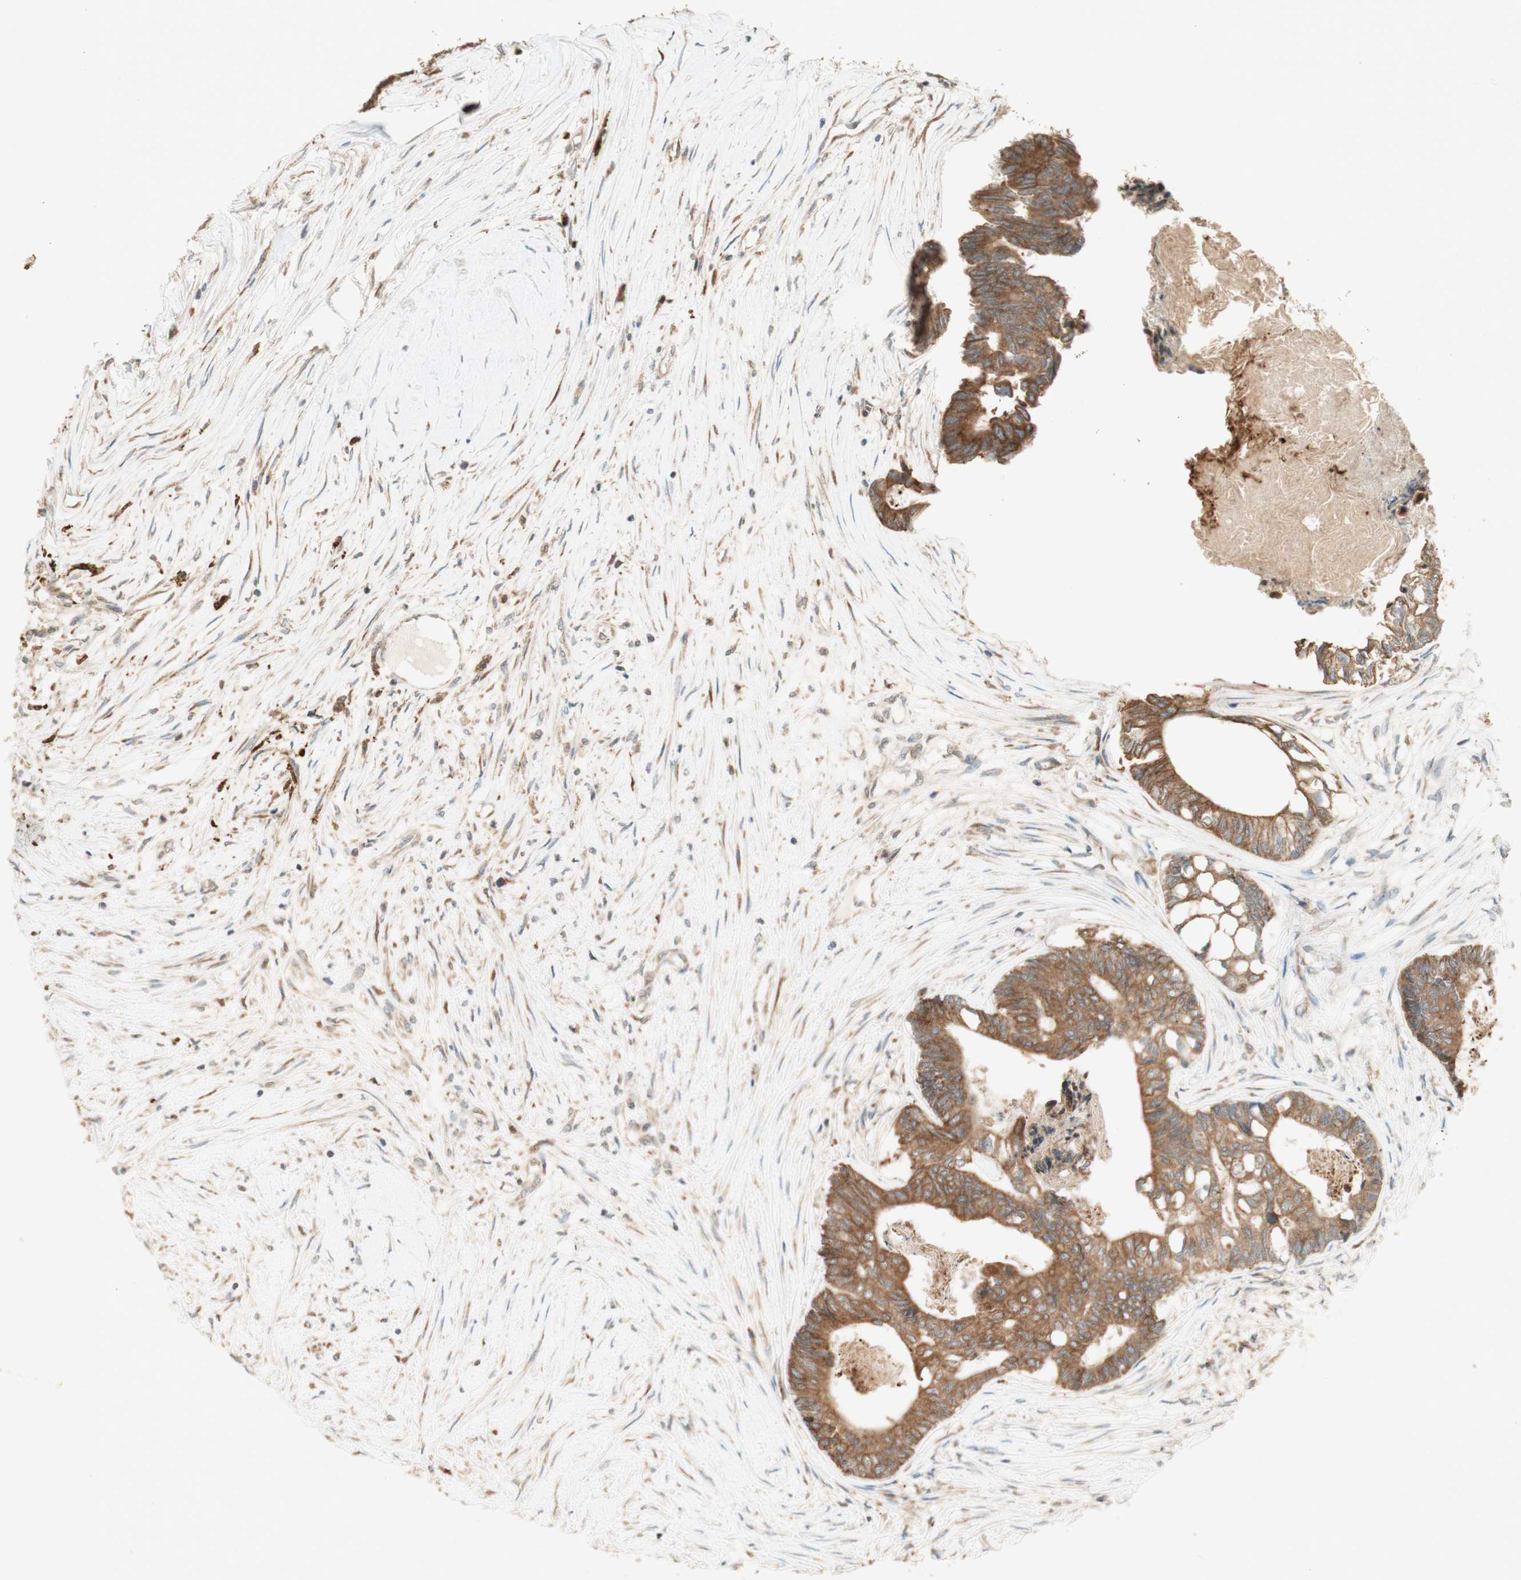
{"staining": {"intensity": "moderate", "quantity": ">75%", "location": "cytoplasmic/membranous"}, "tissue": "colorectal cancer", "cell_type": "Tumor cells", "image_type": "cancer", "snomed": [{"axis": "morphology", "description": "Adenocarcinoma, NOS"}, {"axis": "topography", "description": "Rectum"}], "caption": "This is a photomicrograph of IHC staining of adenocarcinoma (colorectal), which shows moderate positivity in the cytoplasmic/membranous of tumor cells.", "gene": "CLCN2", "patient": {"sex": "male", "age": 63}}